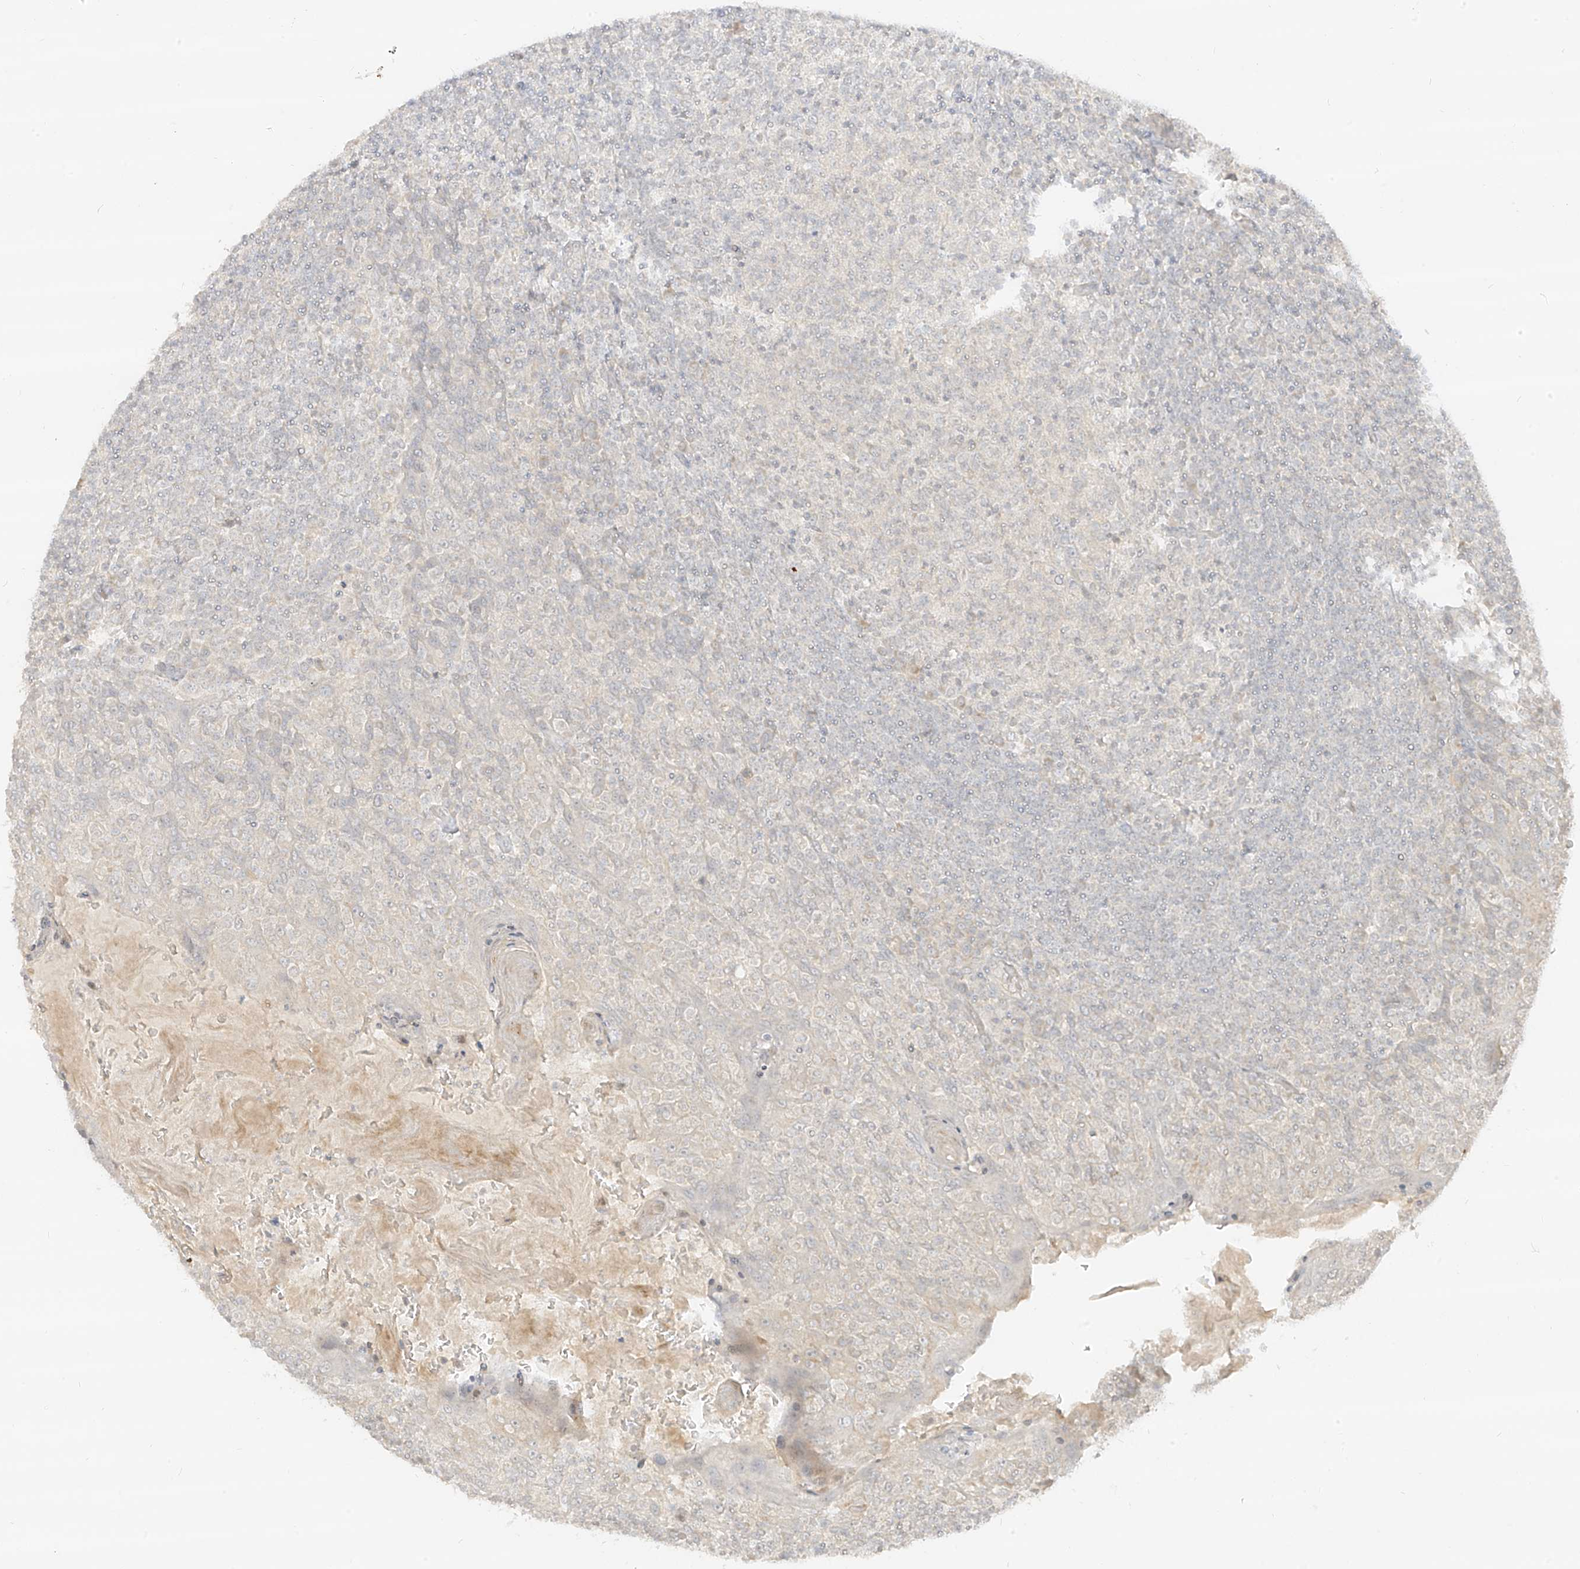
{"staining": {"intensity": "negative", "quantity": "none", "location": "none"}, "tissue": "tonsil", "cell_type": "Germinal center cells", "image_type": "normal", "snomed": [{"axis": "morphology", "description": "Normal tissue, NOS"}, {"axis": "topography", "description": "Tonsil"}], "caption": "Immunohistochemical staining of unremarkable human tonsil shows no significant positivity in germinal center cells.", "gene": "LIPT1", "patient": {"sex": "female", "age": 19}}